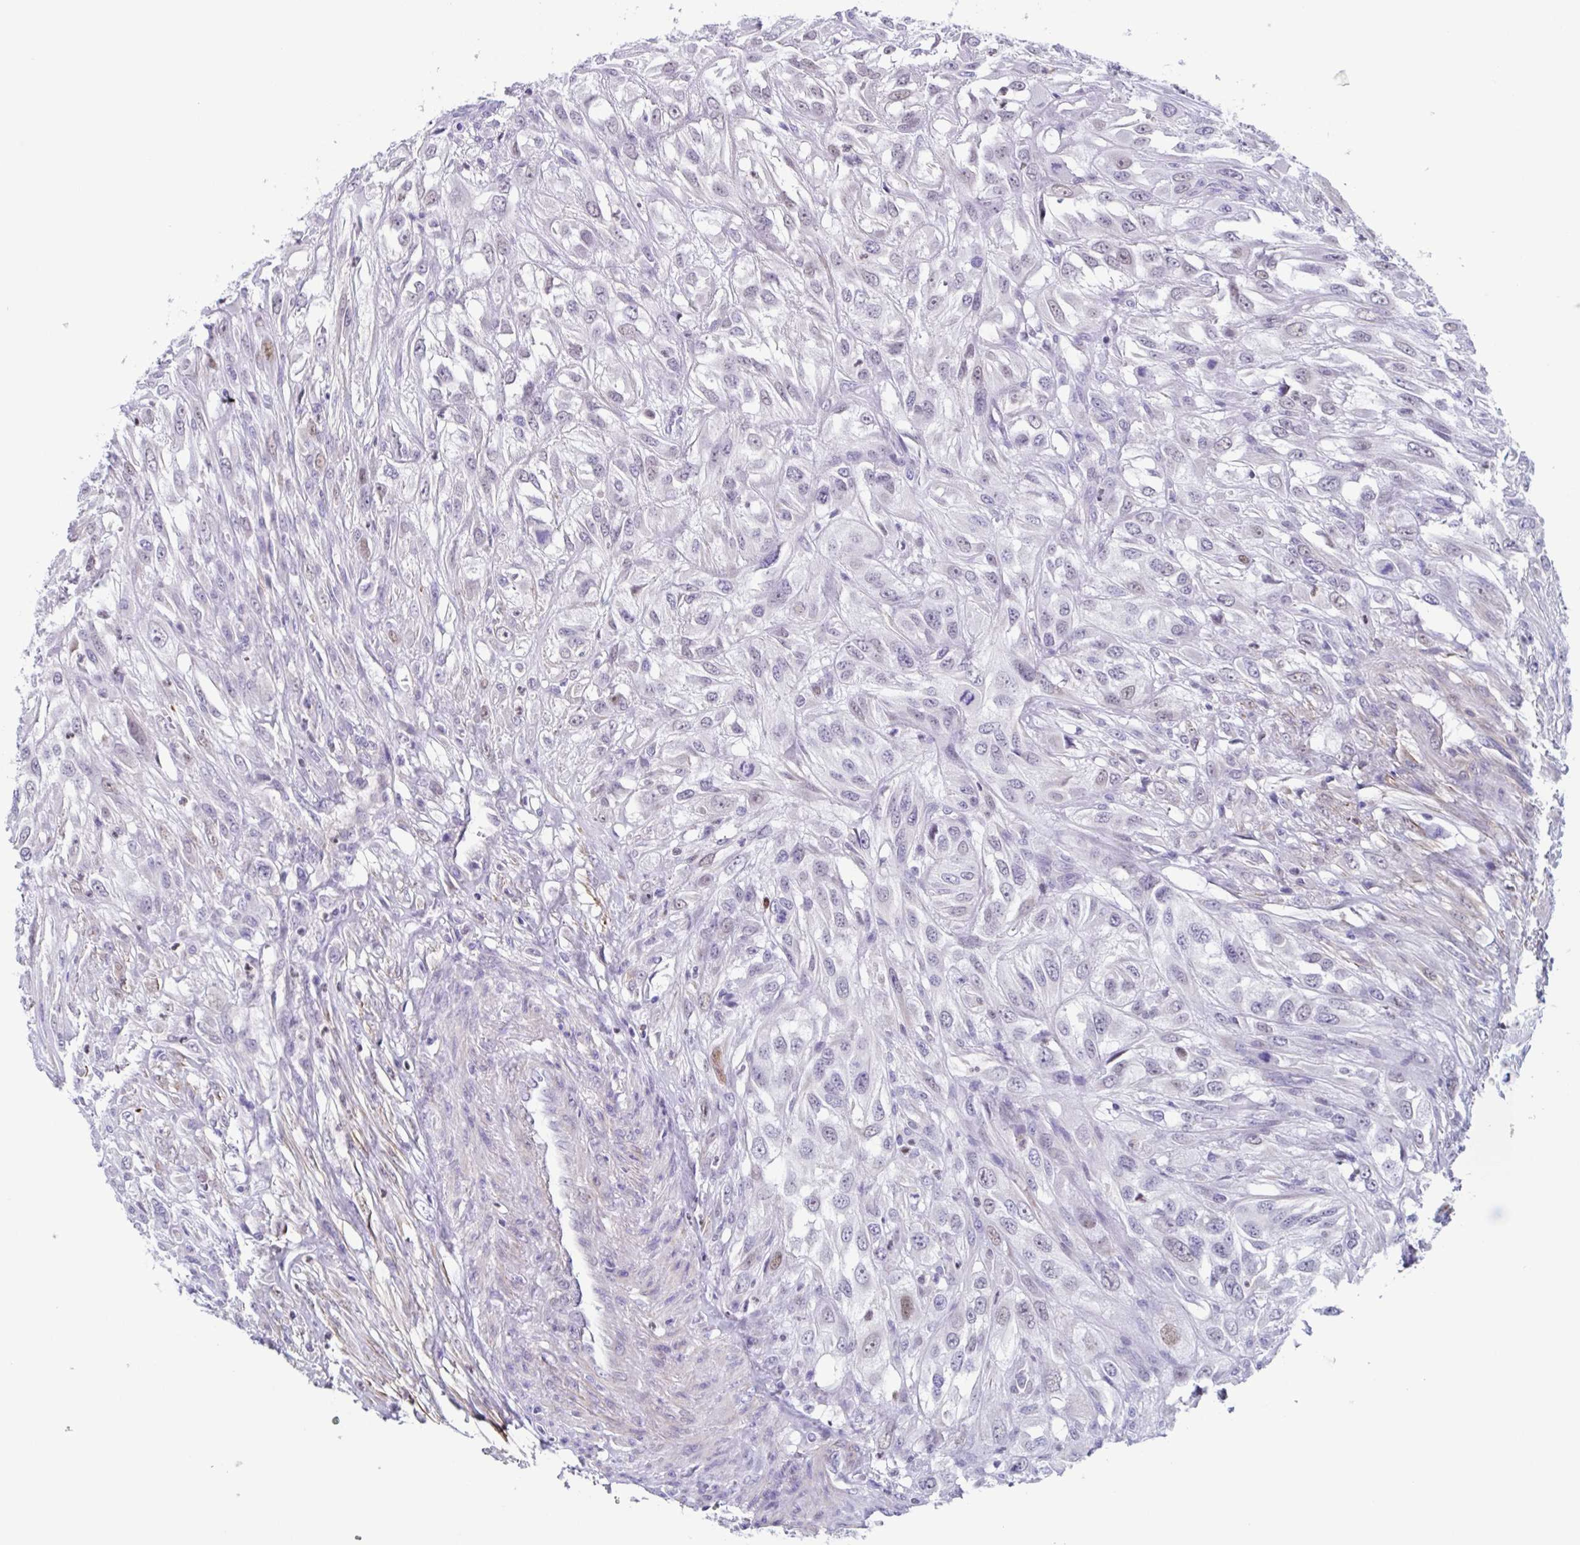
{"staining": {"intensity": "negative", "quantity": "none", "location": "none"}, "tissue": "urothelial cancer", "cell_type": "Tumor cells", "image_type": "cancer", "snomed": [{"axis": "morphology", "description": "Urothelial carcinoma, High grade"}, {"axis": "topography", "description": "Urinary bladder"}], "caption": "An image of human high-grade urothelial carcinoma is negative for staining in tumor cells.", "gene": "PBOV1", "patient": {"sex": "male", "age": 67}}